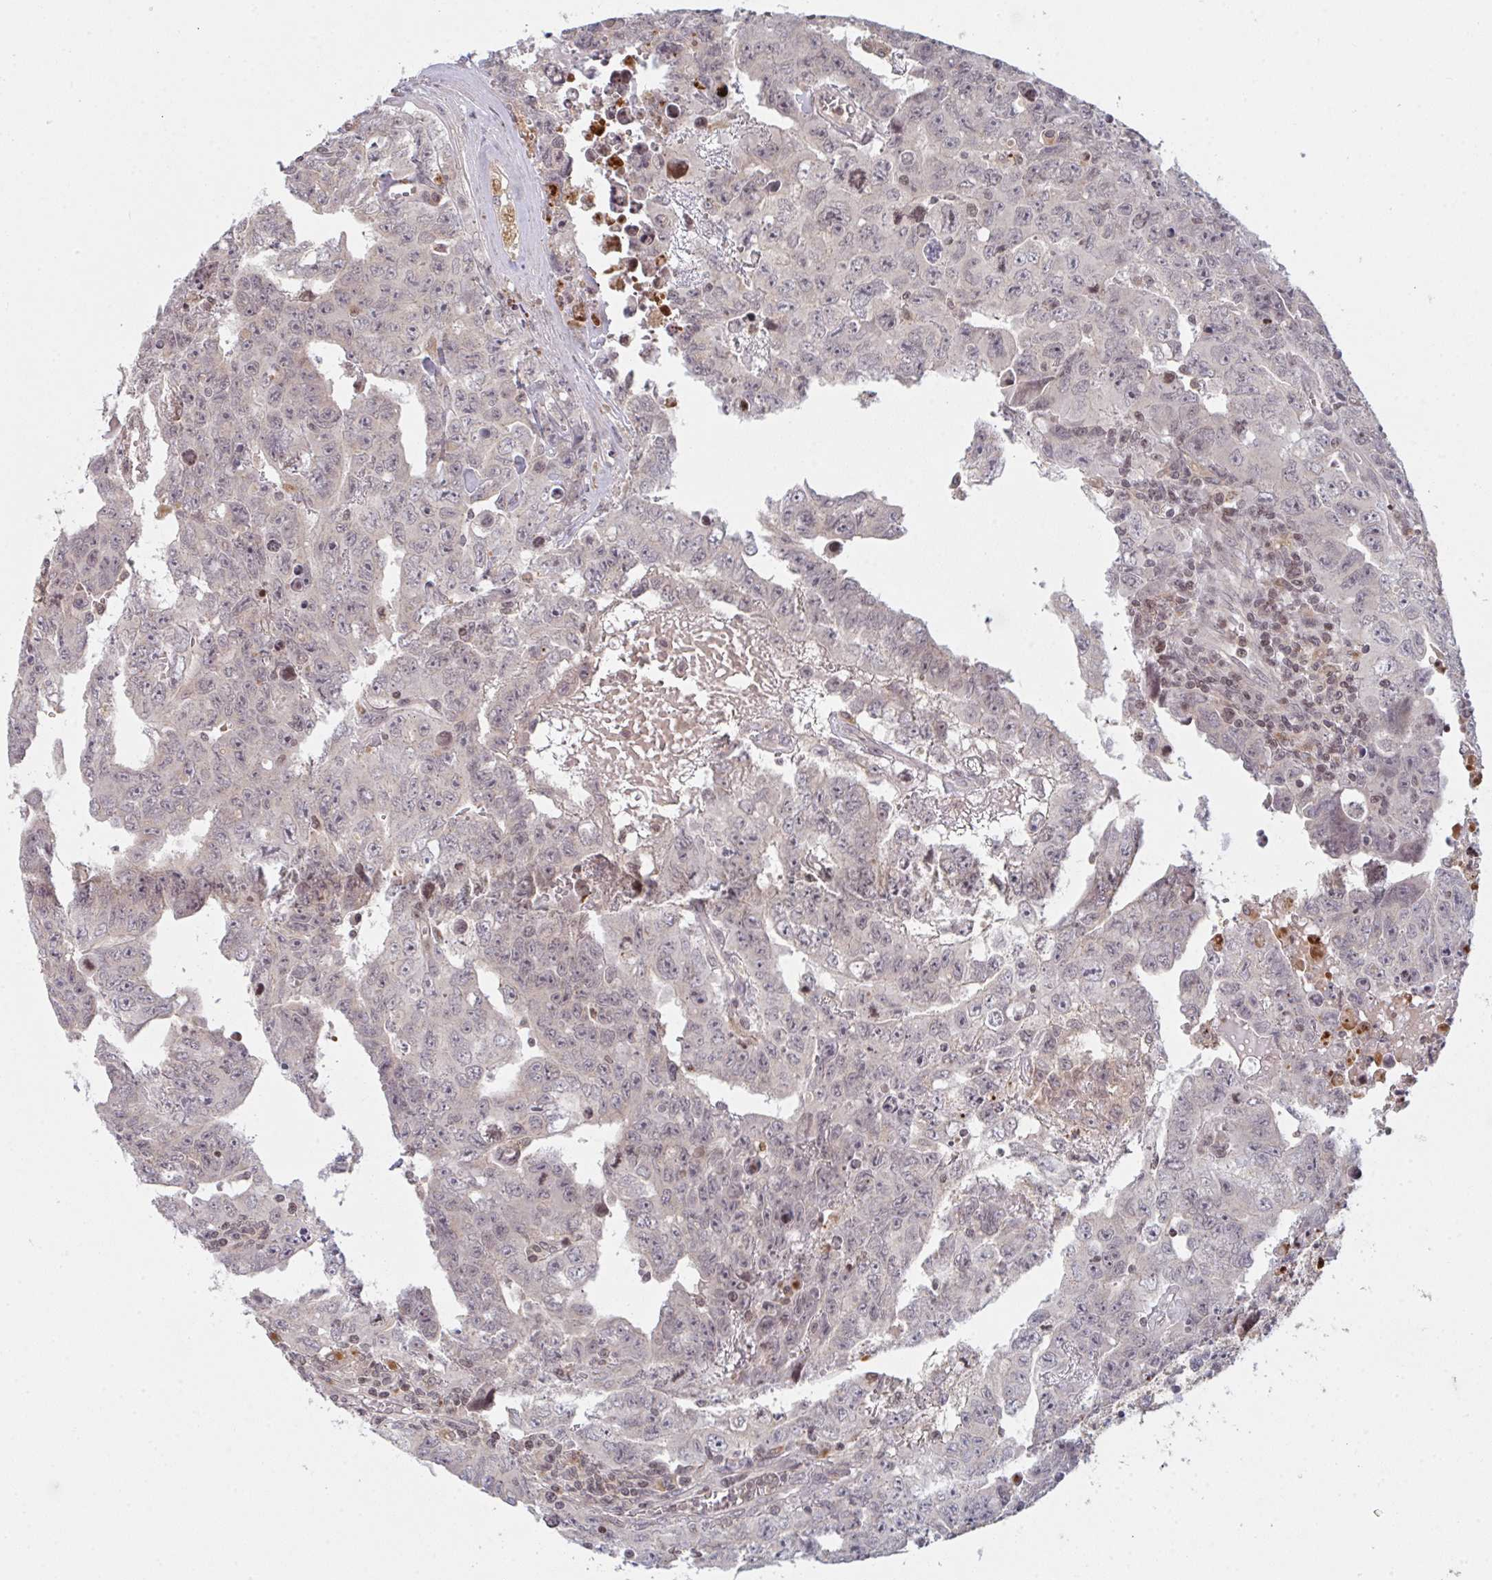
{"staining": {"intensity": "weak", "quantity": "<25%", "location": "nuclear"}, "tissue": "testis cancer", "cell_type": "Tumor cells", "image_type": "cancer", "snomed": [{"axis": "morphology", "description": "Carcinoma, Embryonal, NOS"}, {"axis": "topography", "description": "Testis"}], "caption": "A high-resolution histopathology image shows immunohistochemistry staining of testis cancer, which reveals no significant staining in tumor cells.", "gene": "DCST1", "patient": {"sex": "male", "age": 24}}